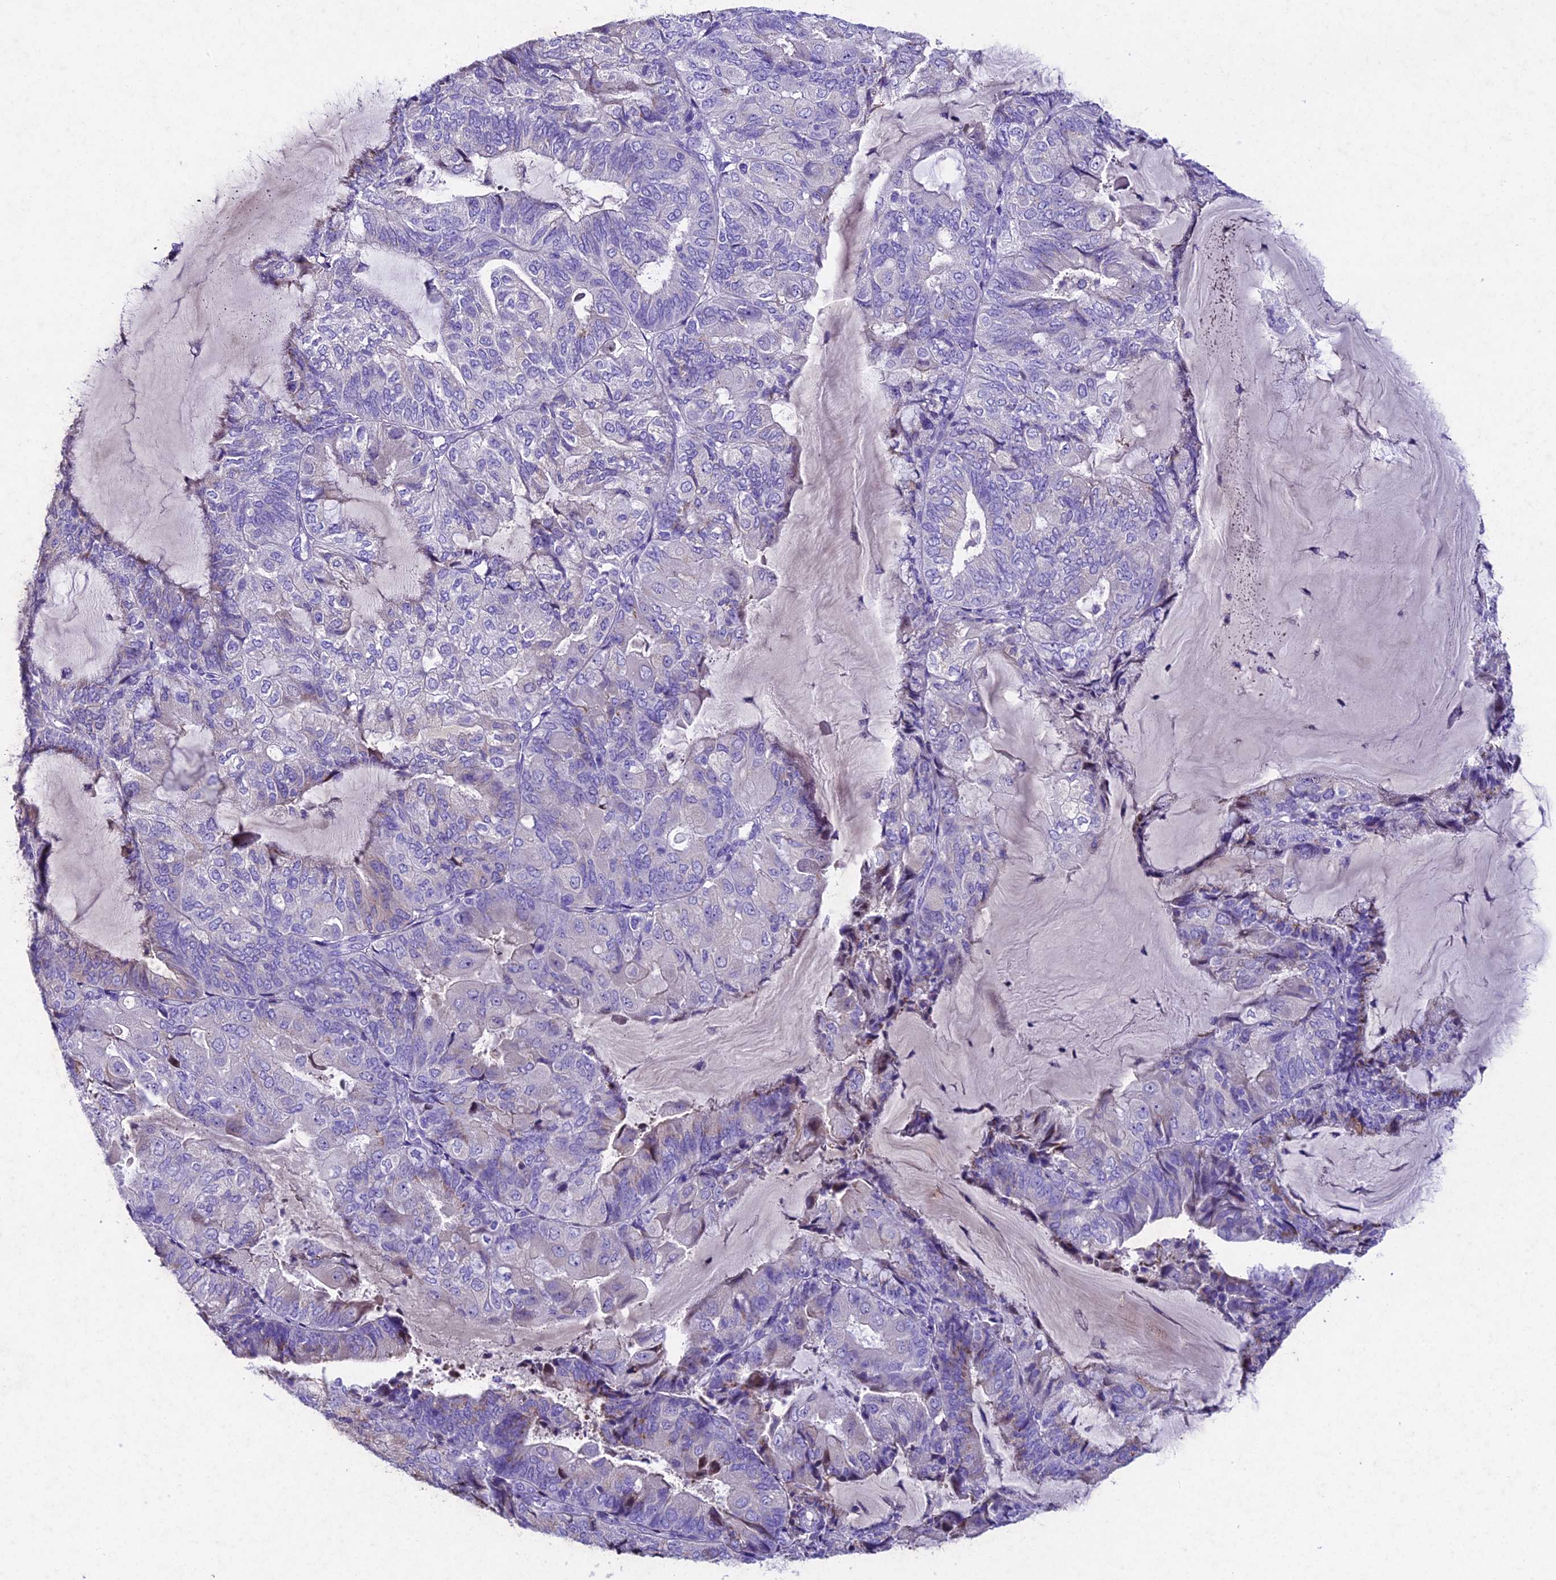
{"staining": {"intensity": "moderate", "quantity": "25%-75%", "location": "cytoplasmic/membranous"}, "tissue": "endometrial cancer", "cell_type": "Tumor cells", "image_type": "cancer", "snomed": [{"axis": "morphology", "description": "Adenocarcinoma, NOS"}, {"axis": "topography", "description": "Endometrium"}], "caption": "About 25%-75% of tumor cells in endometrial cancer show moderate cytoplasmic/membranous protein expression as visualized by brown immunohistochemical staining.", "gene": "IFT140", "patient": {"sex": "female", "age": 81}}